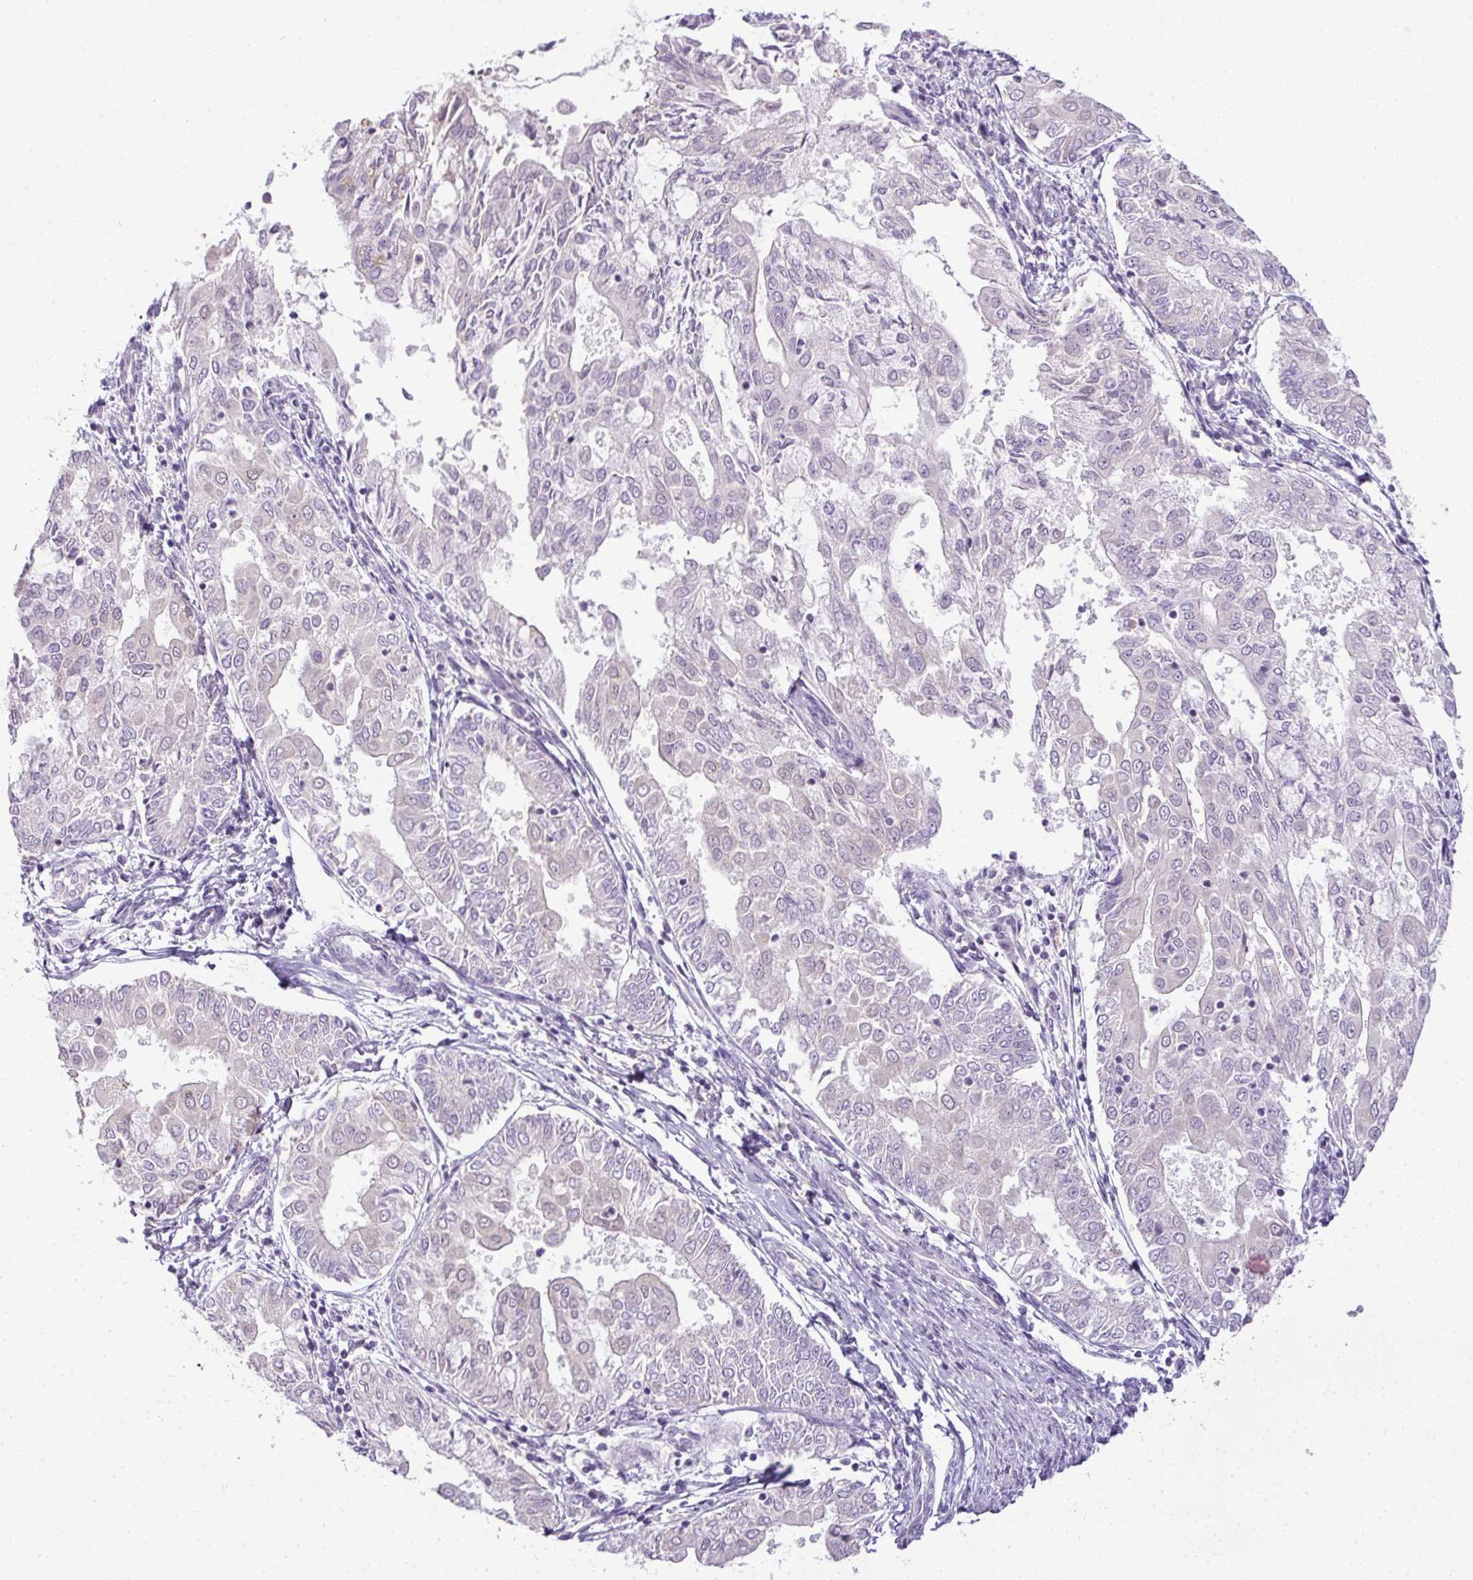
{"staining": {"intensity": "negative", "quantity": "none", "location": "none"}, "tissue": "endometrial cancer", "cell_type": "Tumor cells", "image_type": "cancer", "snomed": [{"axis": "morphology", "description": "Adenocarcinoma, NOS"}, {"axis": "topography", "description": "Endometrium"}], "caption": "Human adenocarcinoma (endometrial) stained for a protein using IHC shows no expression in tumor cells.", "gene": "CMPK1", "patient": {"sex": "female", "age": 68}}